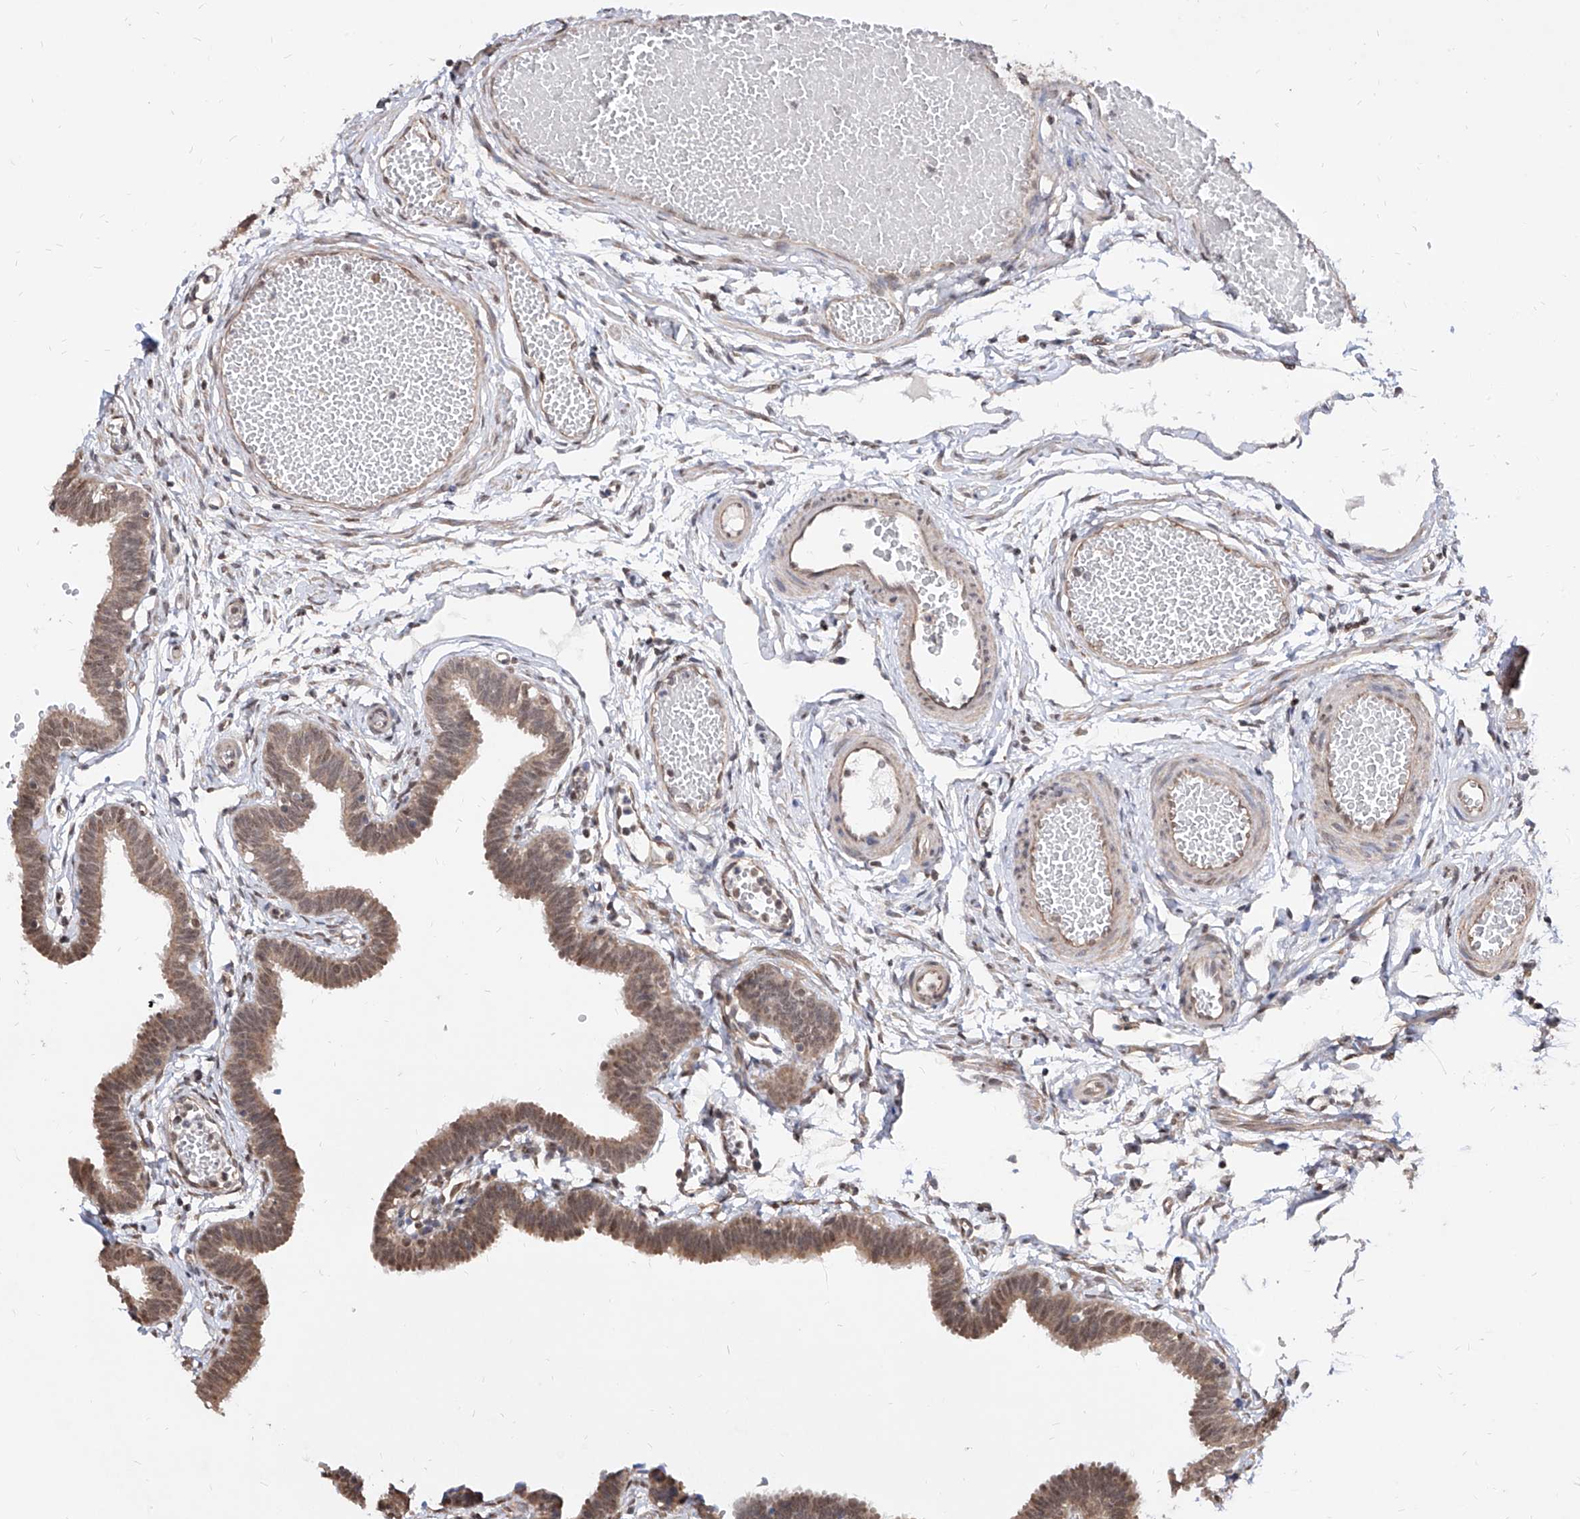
{"staining": {"intensity": "moderate", "quantity": ">75%", "location": "cytoplasmic/membranous,nuclear"}, "tissue": "fallopian tube", "cell_type": "Glandular cells", "image_type": "normal", "snomed": [{"axis": "morphology", "description": "Normal tissue, NOS"}, {"axis": "topography", "description": "Fallopian tube"}, {"axis": "topography", "description": "Ovary"}], "caption": "This photomicrograph demonstrates immunohistochemistry (IHC) staining of normal human fallopian tube, with medium moderate cytoplasmic/membranous,nuclear positivity in about >75% of glandular cells.", "gene": "C8orf82", "patient": {"sex": "female", "age": 23}}